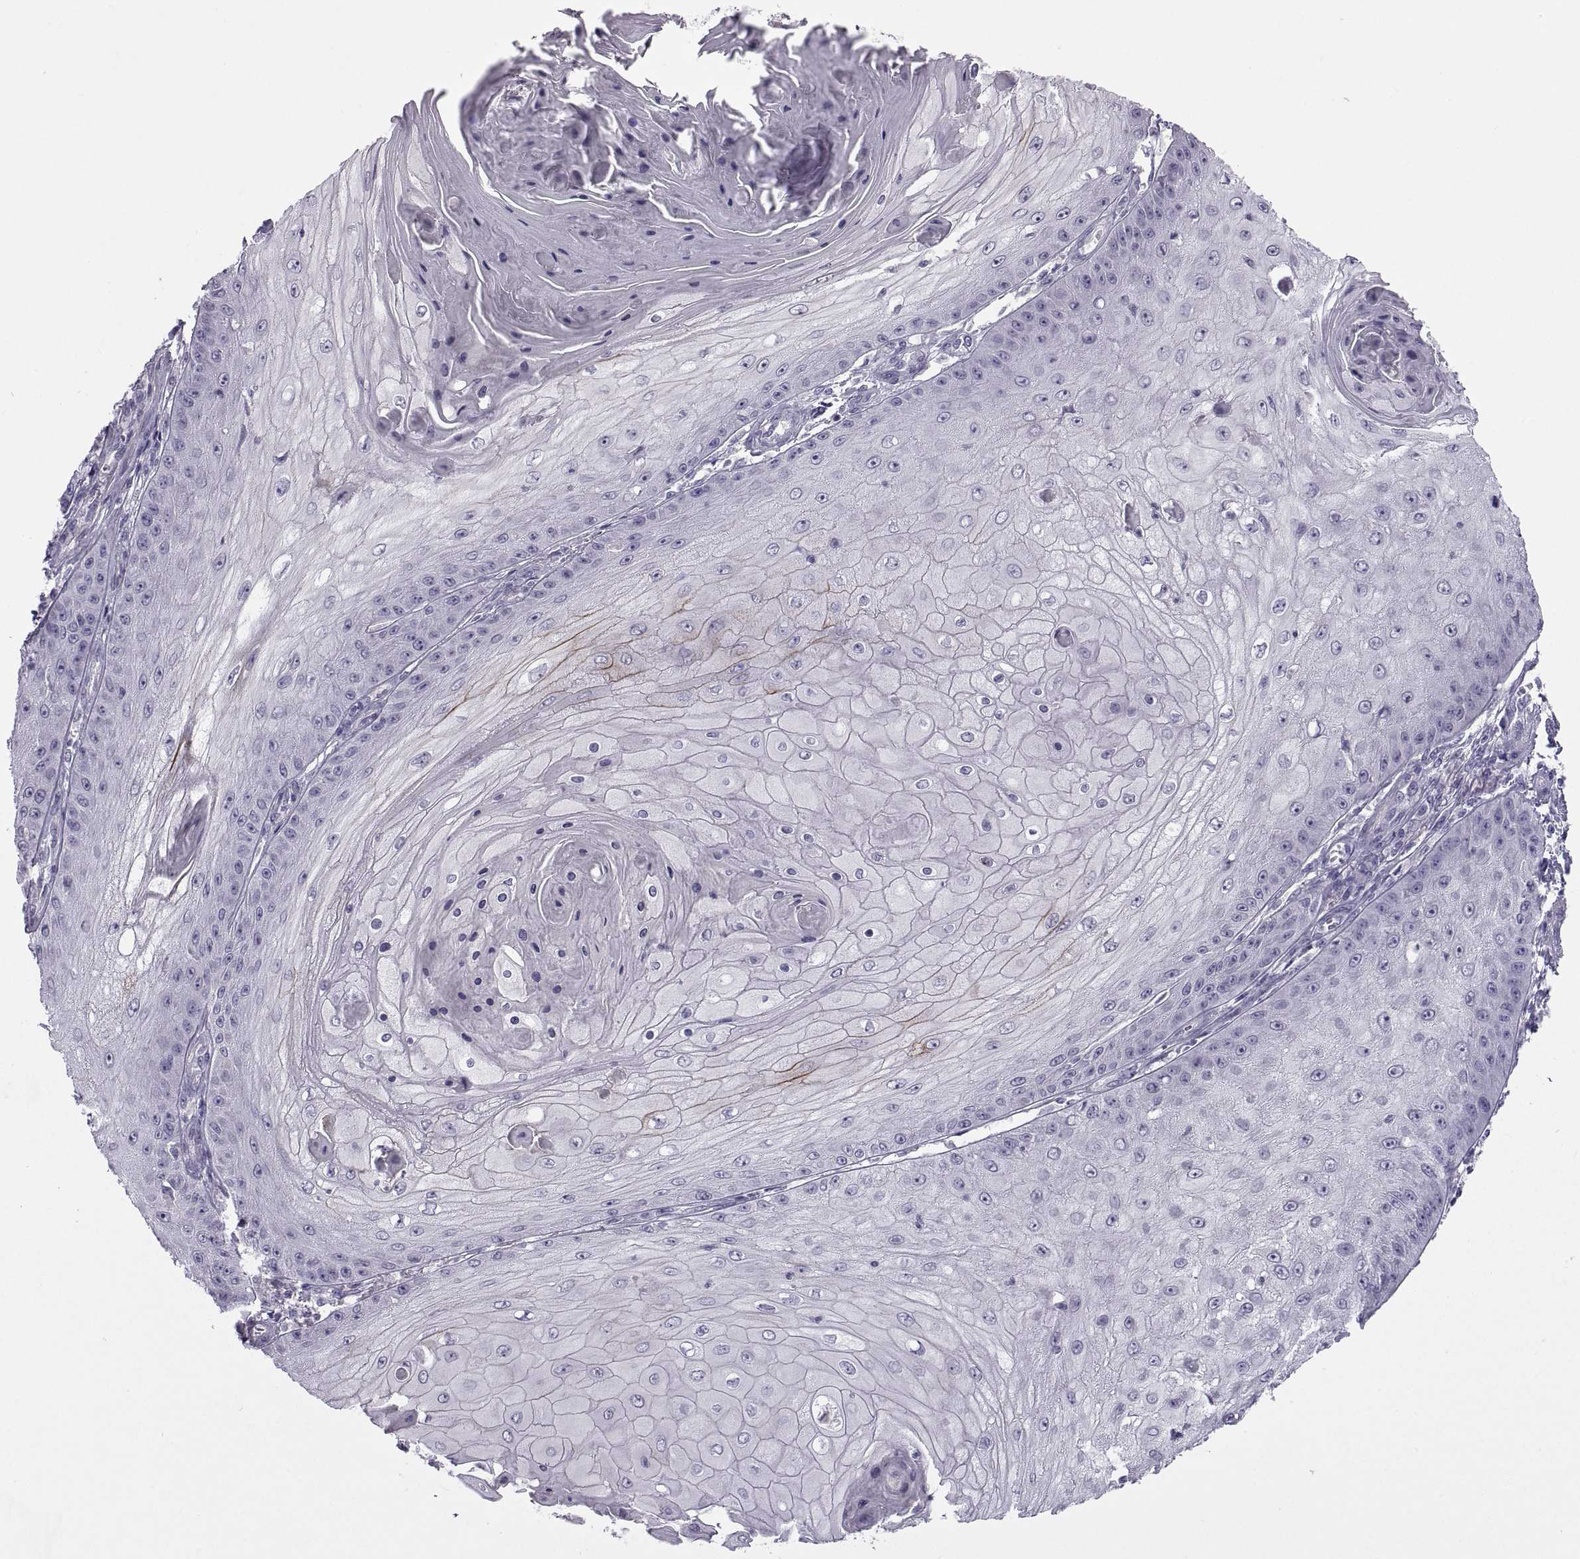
{"staining": {"intensity": "negative", "quantity": "none", "location": "none"}, "tissue": "skin cancer", "cell_type": "Tumor cells", "image_type": "cancer", "snomed": [{"axis": "morphology", "description": "Squamous cell carcinoma, NOS"}, {"axis": "topography", "description": "Skin"}], "caption": "DAB (3,3'-diaminobenzidine) immunohistochemical staining of squamous cell carcinoma (skin) displays no significant staining in tumor cells. The staining was performed using DAB to visualize the protein expression in brown, while the nuclei were stained in blue with hematoxylin (Magnification: 20x).", "gene": "BSPH1", "patient": {"sex": "male", "age": 70}}